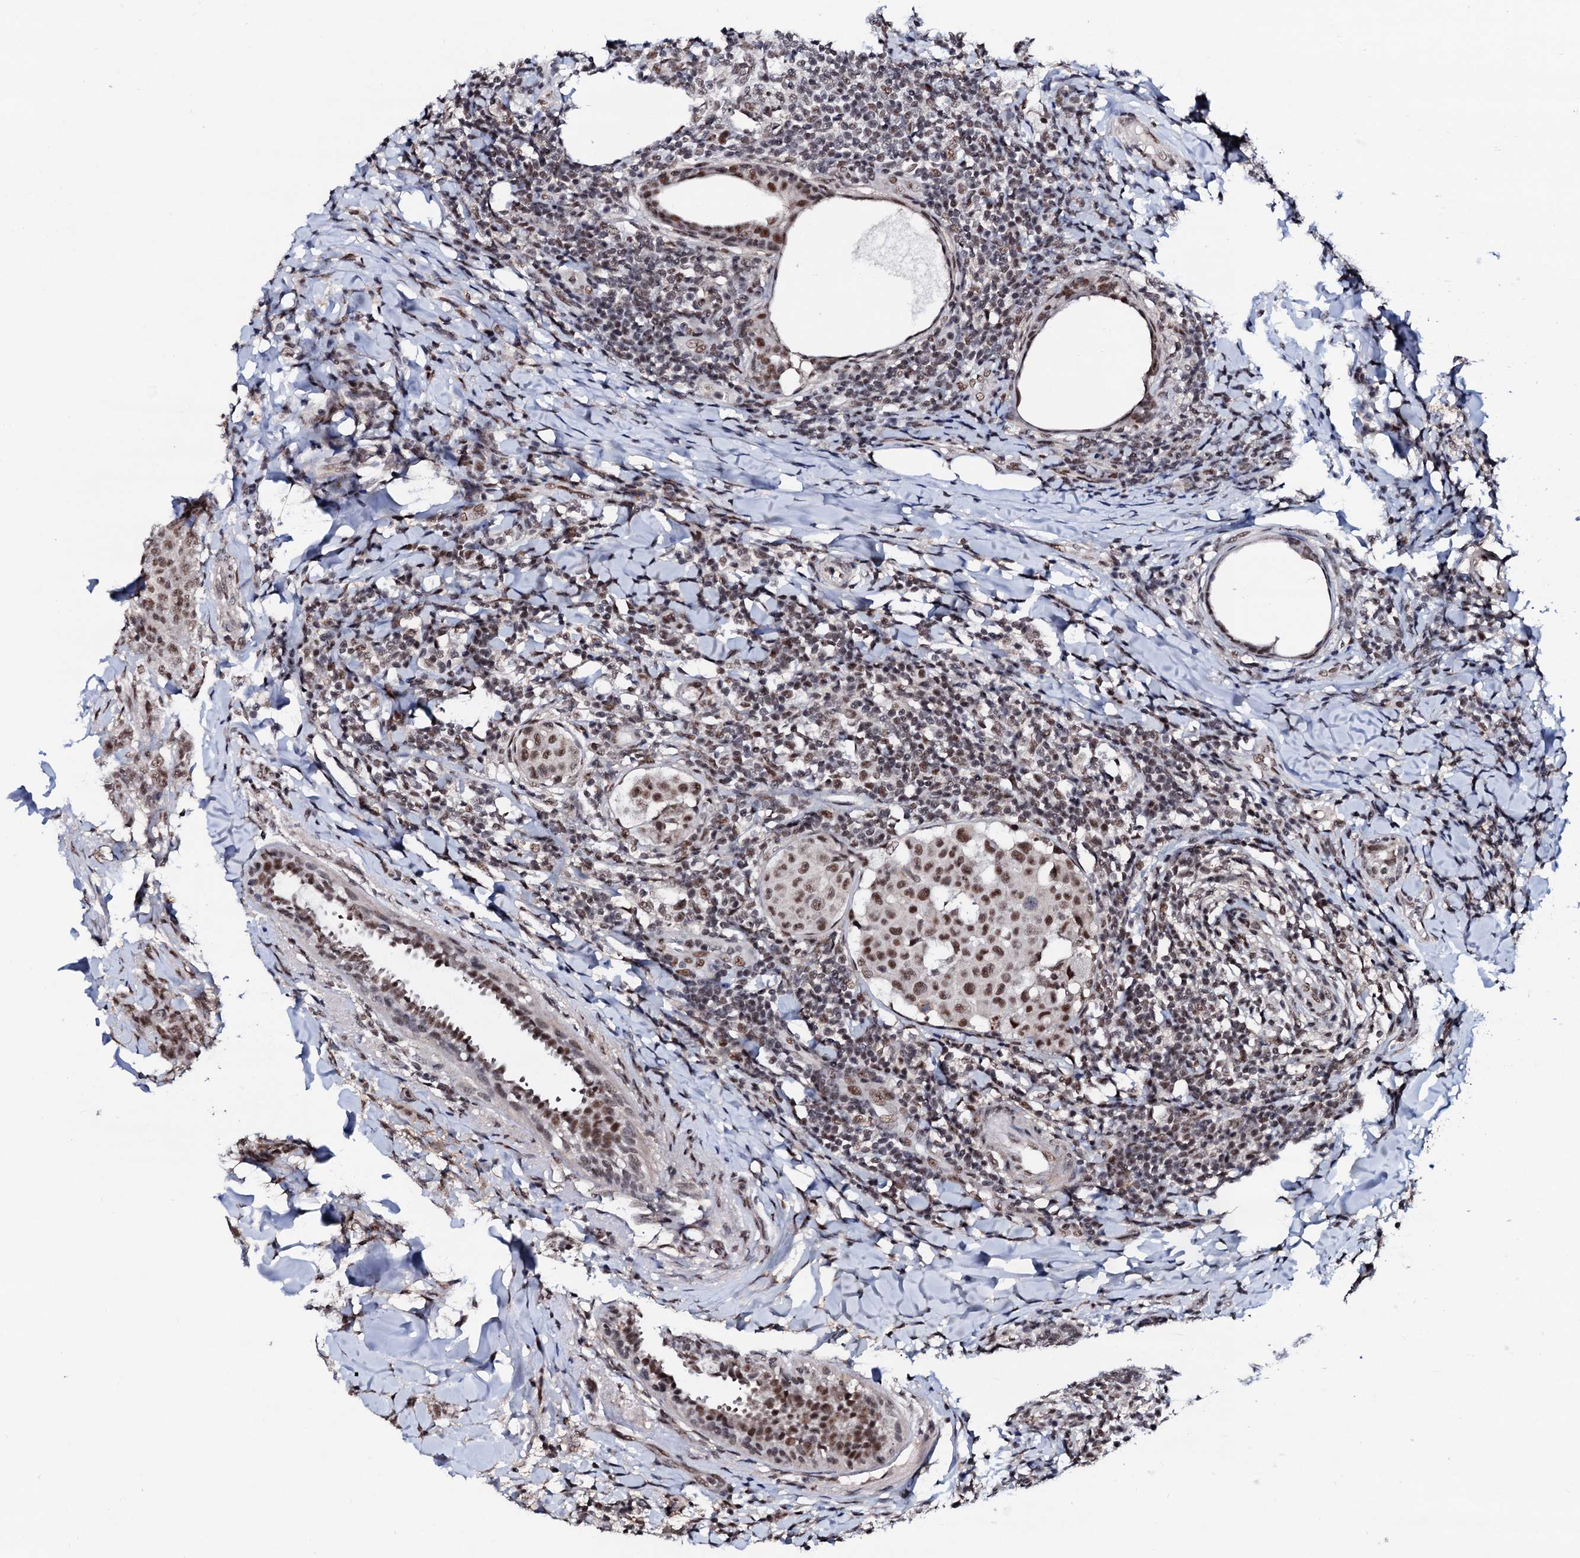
{"staining": {"intensity": "moderate", "quantity": ">75%", "location": "nuclear"}, "tissue": "breast cancer", "cell_type": "Tumor cells", "image_type": "cancer", "snomed": [{"axis": "morphology", "description": "Duct carcinoma"}, {"axis": "topography", "description": "Breast"}], "caption": "Immunohistochemistry (IHC) (DAB) staining of human breast cancer (infiltrating ductal carcinoma) shows moderate nuclear protein positivity in approximately >75% of tumor cells. (Brightfield microscopy of DAB IHC at high magnification).", "gene": "PRPF18", "patient": {"sex": "female", "age": 40}}